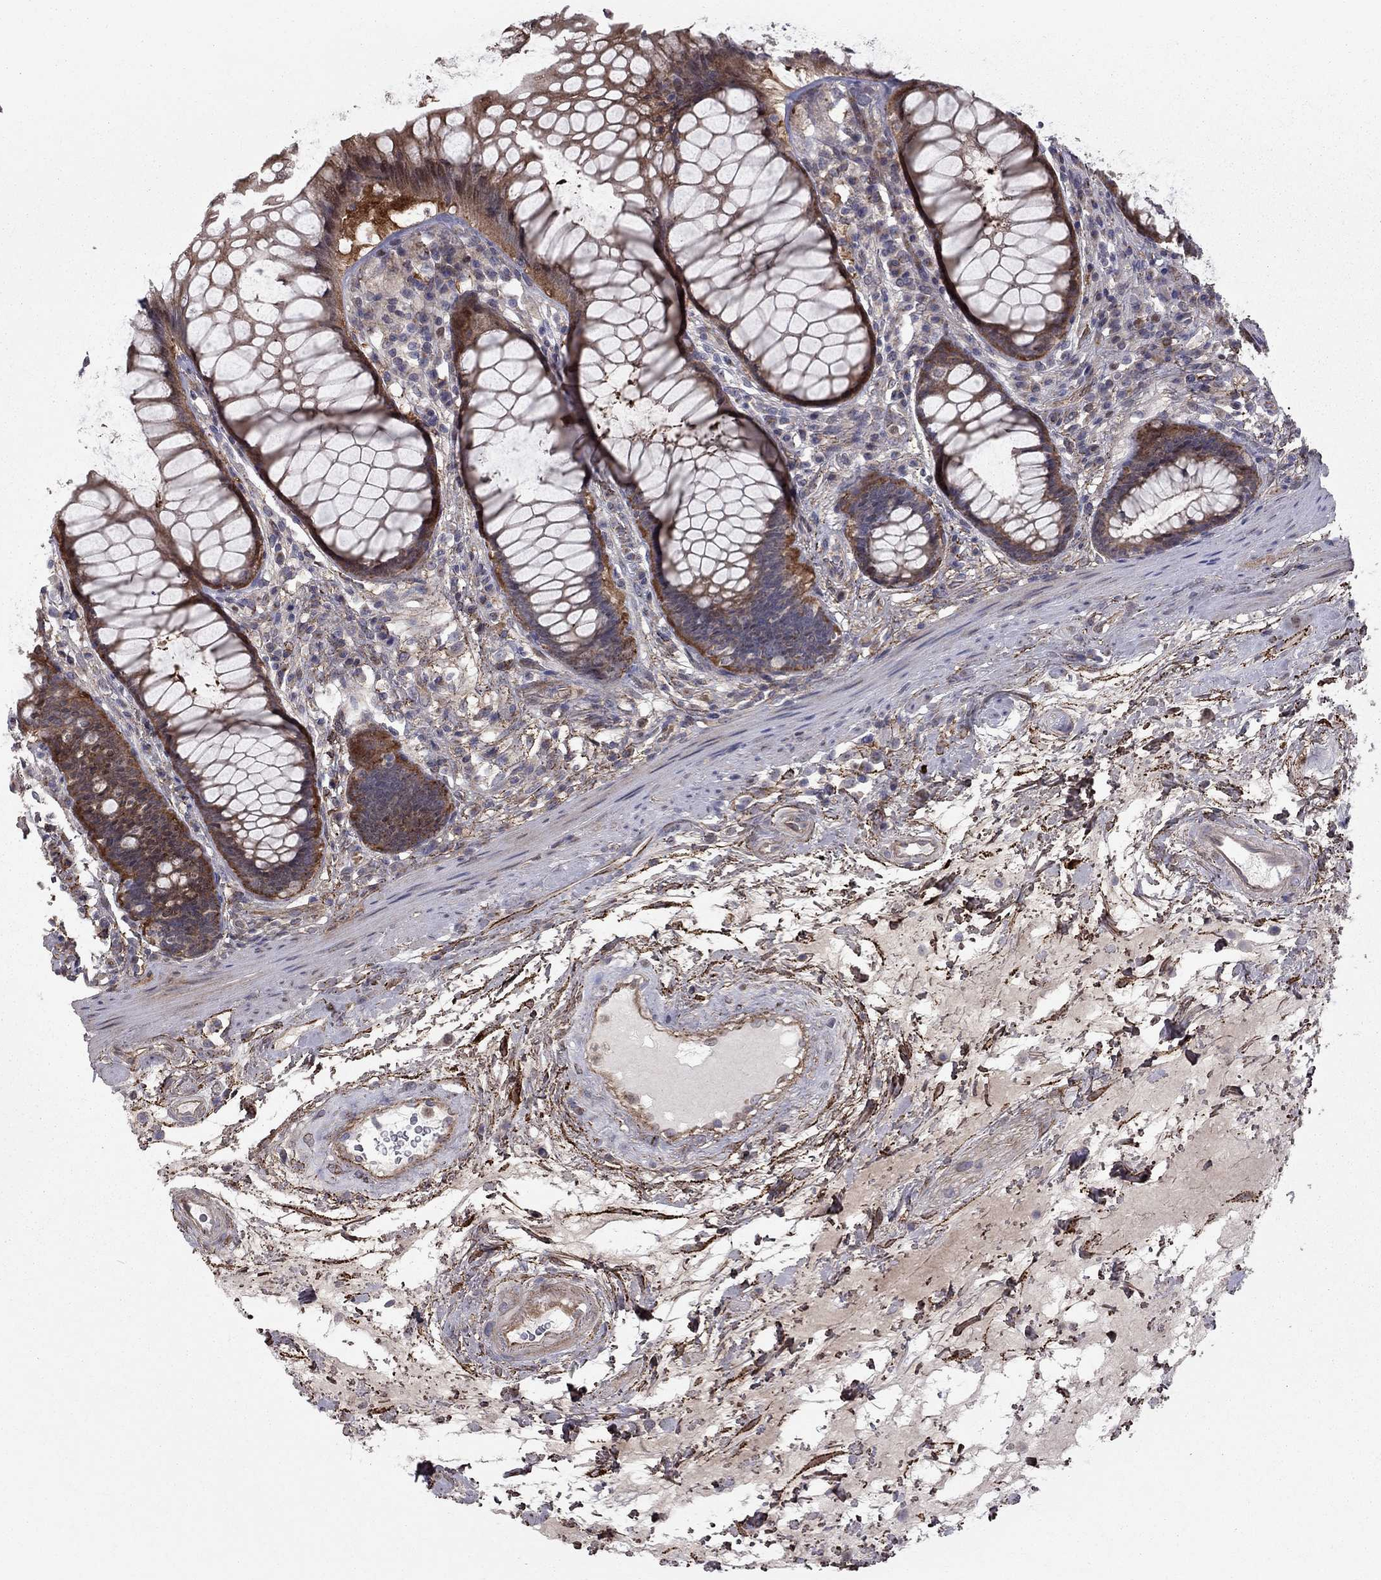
{"staining": {"intensity": "strong", "quantity": ">75%", "location": "cytoplasmic/membranous"}, "tissue": "rectum", "cell_type": "Glandular cells", "image_type": "normal", "snomed": [{"axis": "morphology", "description": "Normal tissue, NOS"}, {"axis": "topography", "description": "Rectum"}], "caption": "Rectum was stained to show a protein in brown. There is high levels of strong cytoplasmic/membranous expression in about >75% of glandular cells. The protein is stained brown, and the nuclei are stained in blue (DAB (3,3'-diaminobenzidine) IHC with brightfield microscopy, high magnification).", "gene": "DUSP7", "patient": {"sex": "male", "age": 72}}